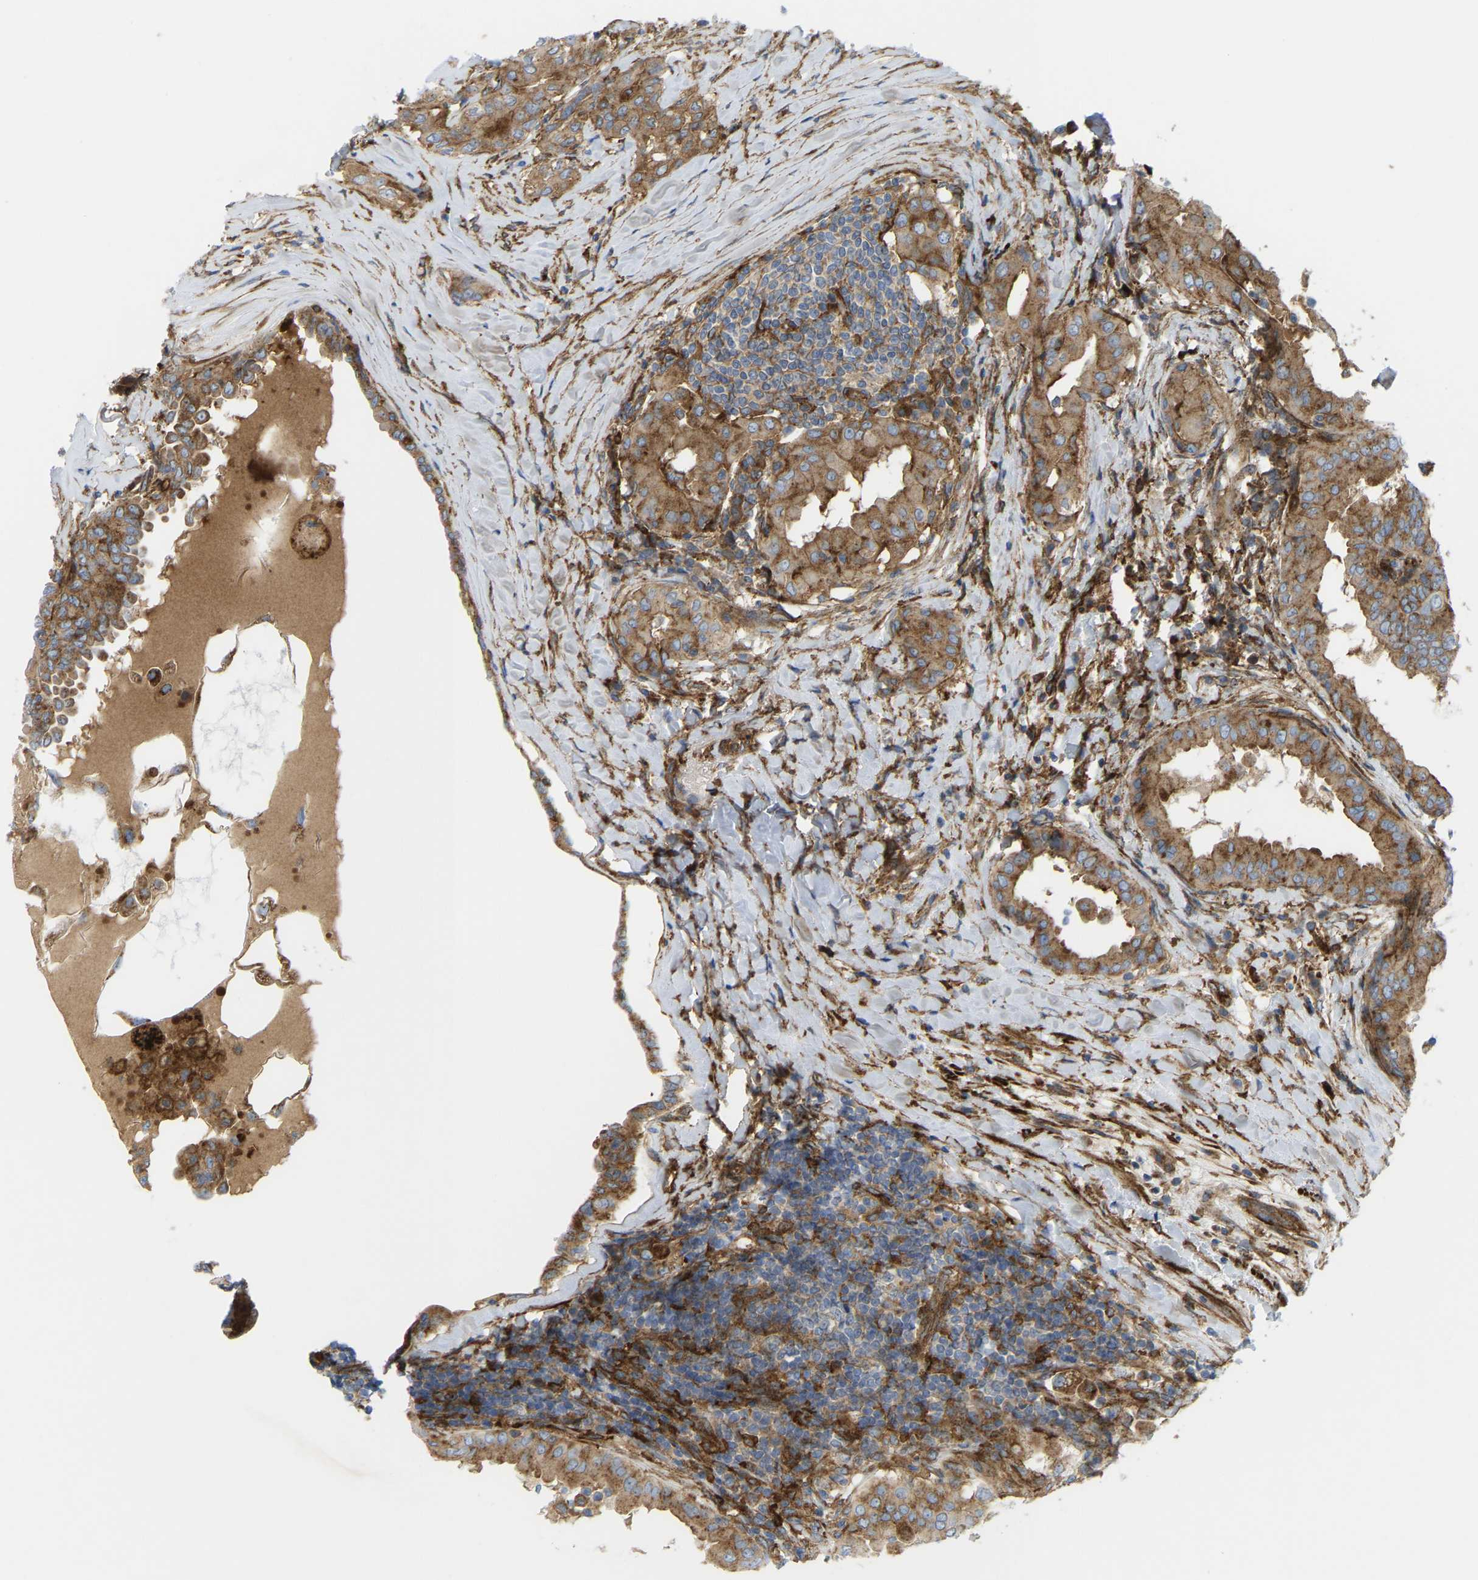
{"staining": {"intensity": "moderate", "quantity": ">75%", "location": "cytoplasmic/membranous"}, "tissue": "thyroid cancer", "cell_type": "Tumor cells", "image_type": "cancer", "snomed": [{"axis": "morphology", "description": "Papillary adenocarcinoma, NOS"}, {"axis": "topography", "description": "Thyroid gland"}], "caption": "Protein staining demonstrates moderate cytoplasmic/membranous expression in approximately >75% of tumor cells in thyroid papillary adenocarcinoma. Using DAB (brown) and hematoxylin (blue) stains, captured at high magnification using brightfield microscopy.", "gene": "PICALM", "patient": {"sex": "male", "age": 33}}